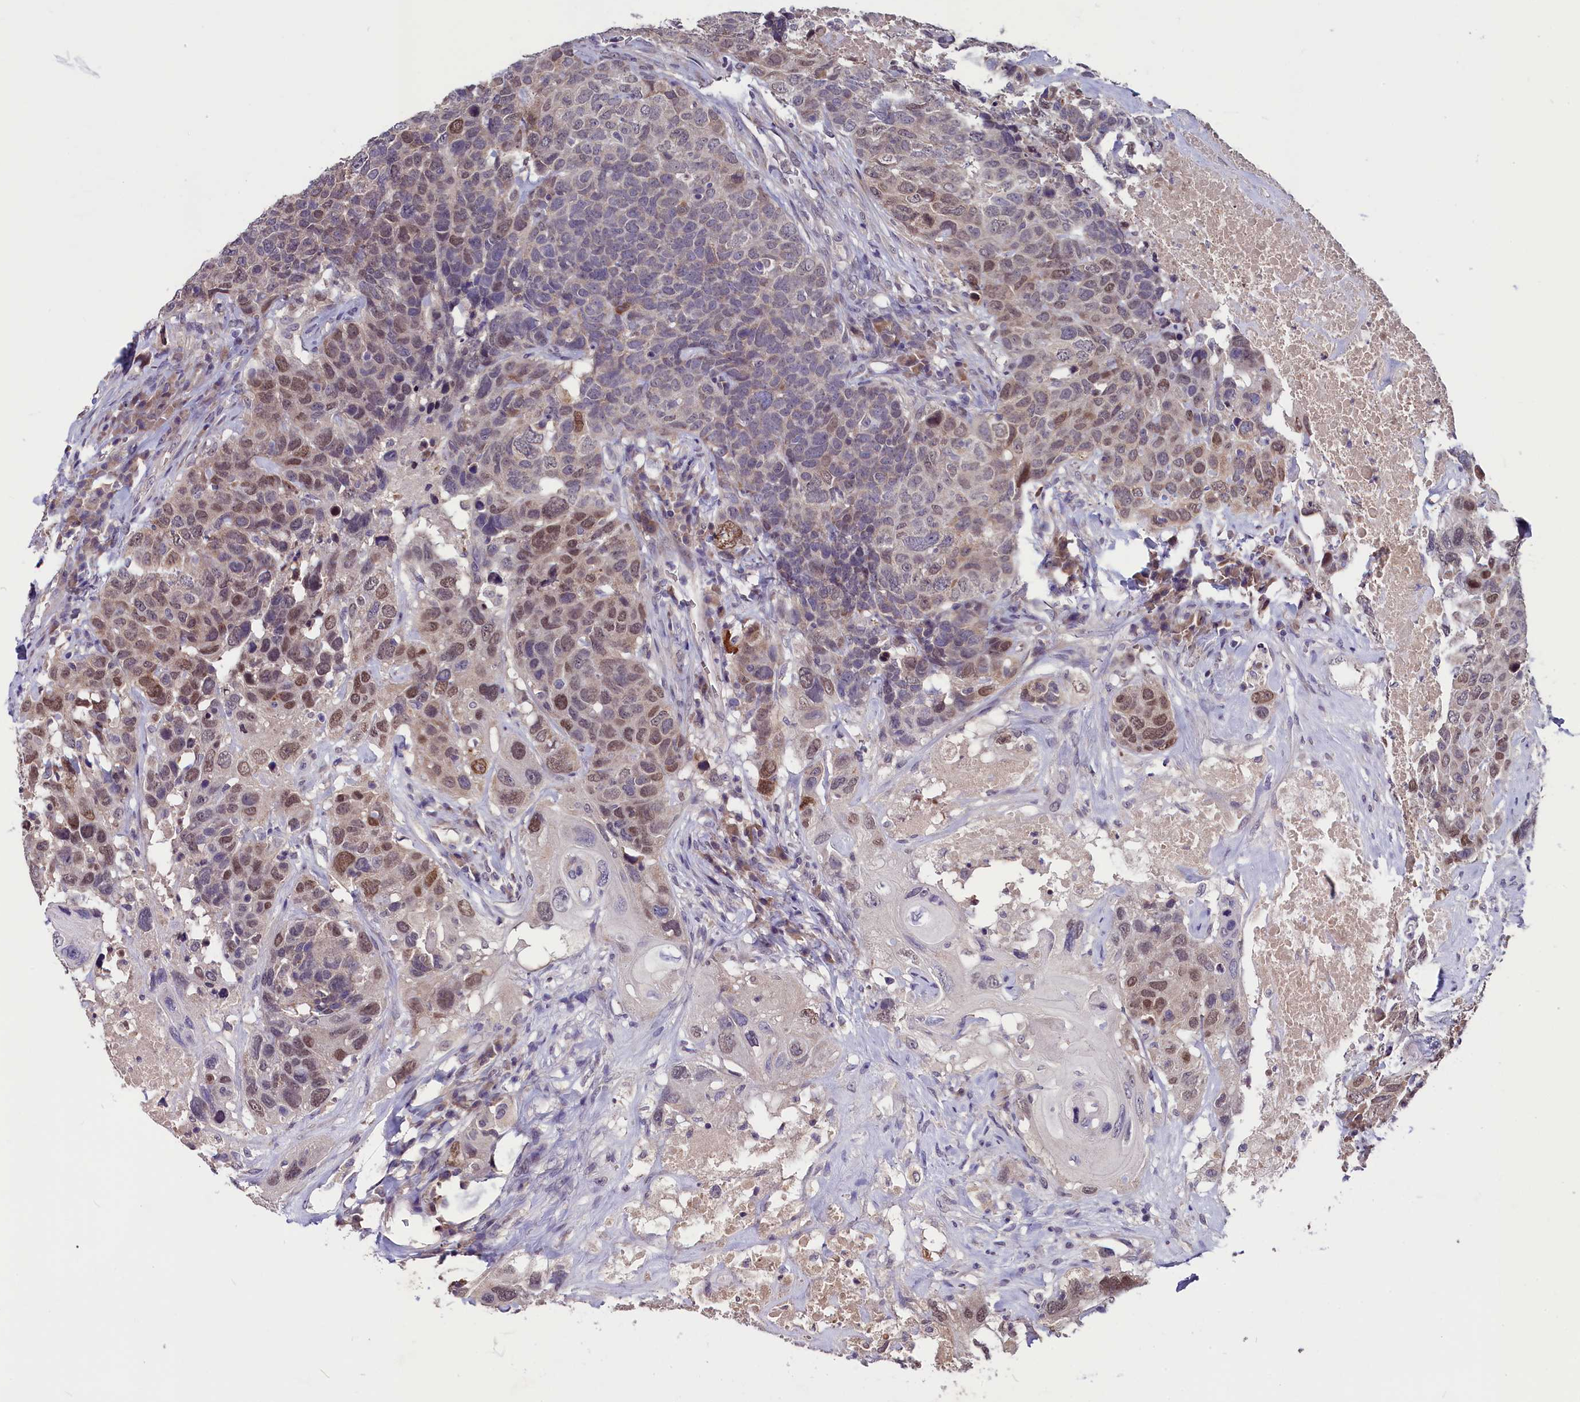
{"staining": {"intensity": "moderate", "quantity": "<25%", "location": "cytoplasmic/membranous,nuclear"}, "tissue": "head and neck cancer", "cell_type": "Tumor cells", "image_type": "cancer", "snomed": [{"axis": "morphology", "description": "Squamous cell carcinoma, NOS"}, {"axis": "topography", "description": "Head-Neck"}], "caption": "A brown stain labels moderate cytoplasmic/membranous and nuclear expression of a protein in human head and neck squamous cell carcinoma tumor cells.", "gene": "SLC39A6", "patient": {"sex": "male", "age": 66}}